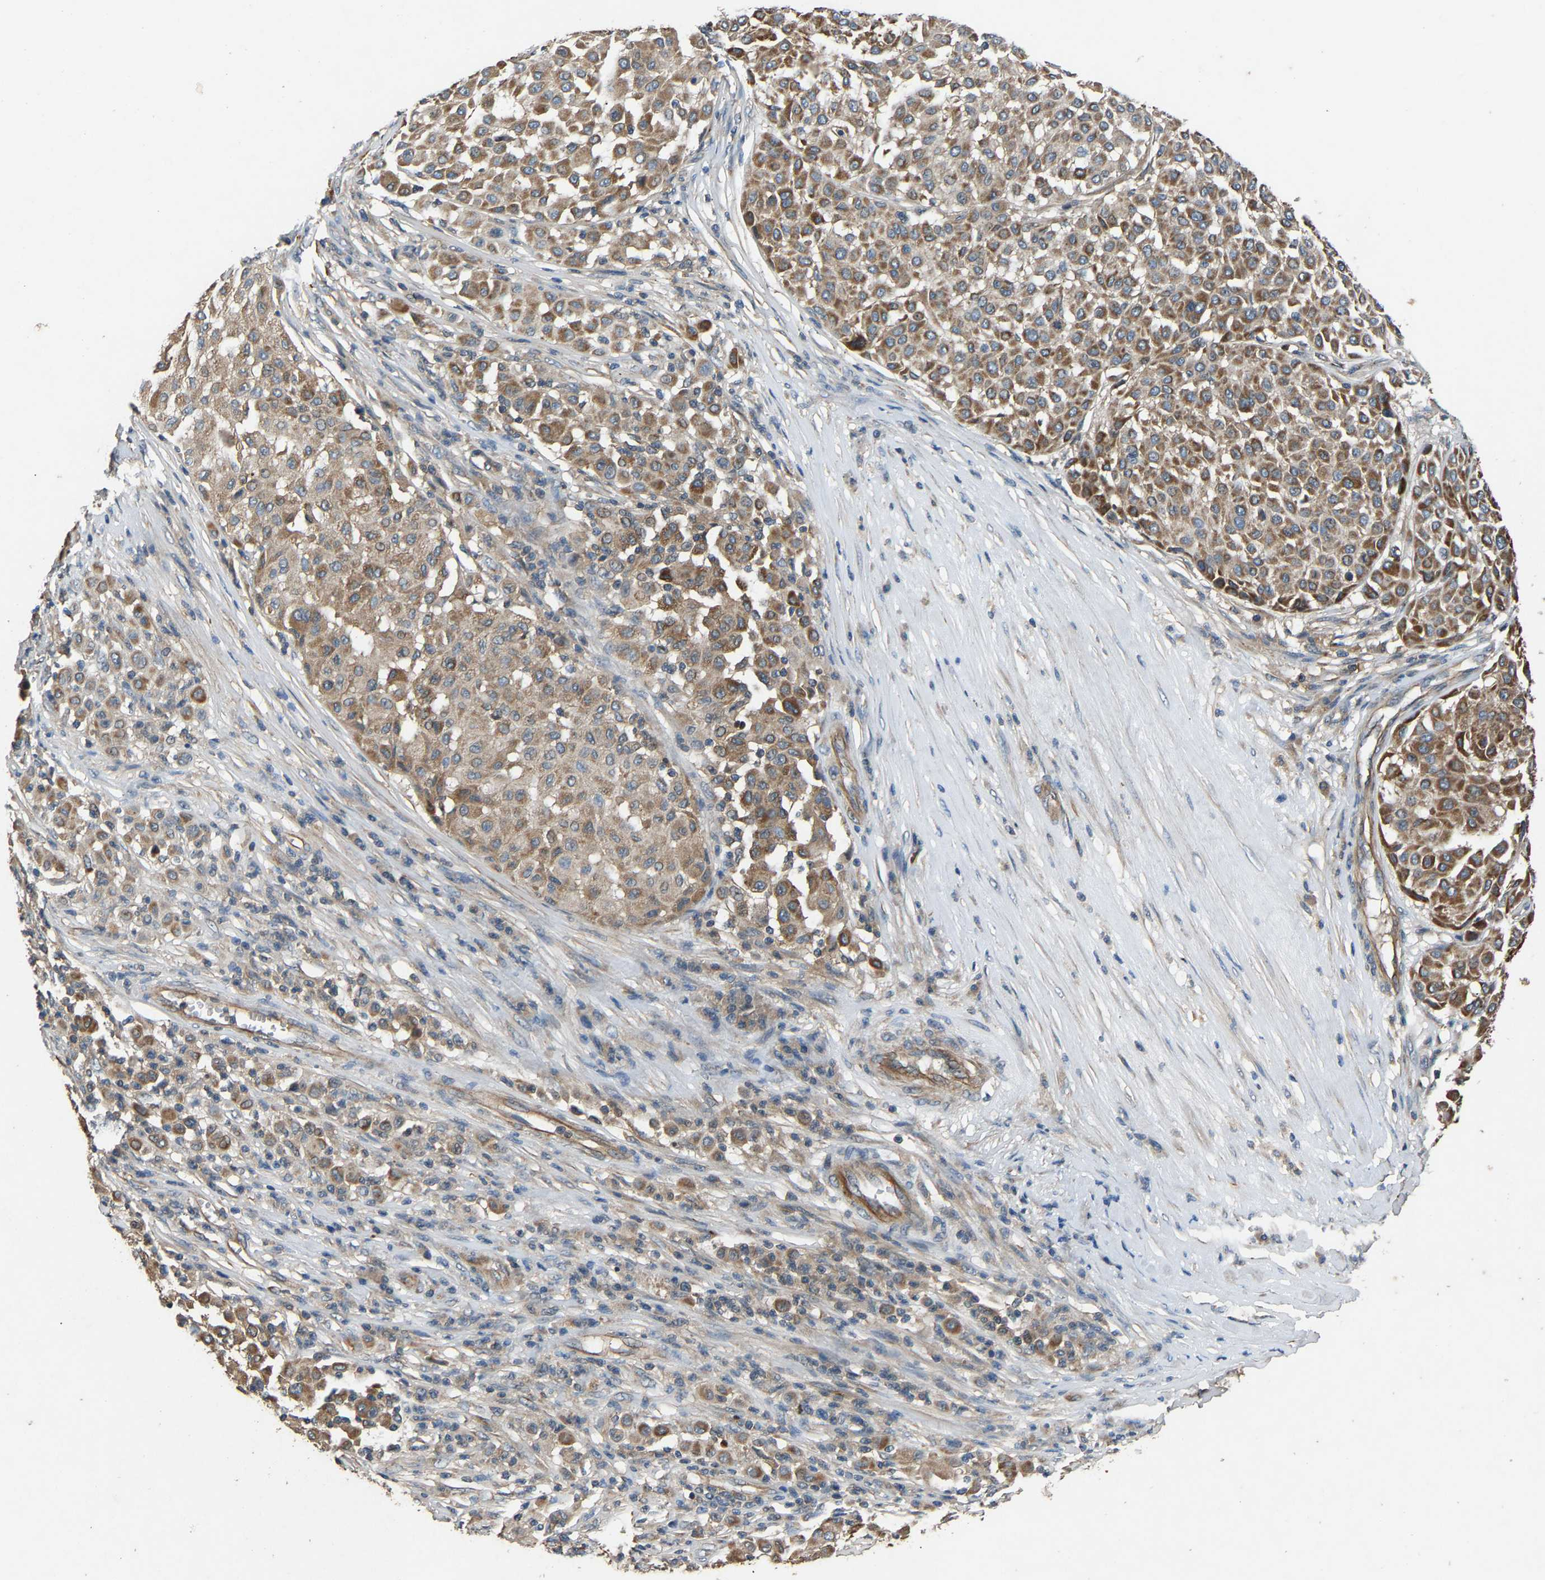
{"staining": {"intensity": "moderate", "quantity": ">75%", "location": "cytoplasmic/membranous"}, "tissue": "melanoma", "cell_type": "Tumor cells", "image_type": "cancer", "snomed": [{"axis": "morphology", "description": "Malignant melanoma, Metastatic site"}, {"axis": "topography", "description": "Soft tissue"}], "caption": "The histopathology image reveals staining of melanoma, revealing moderate cytoplasmic/membranous protein staining (brown color) within tumor cells.", "gene": "PPID", "patient": {"sex": "male", "age": 41}}